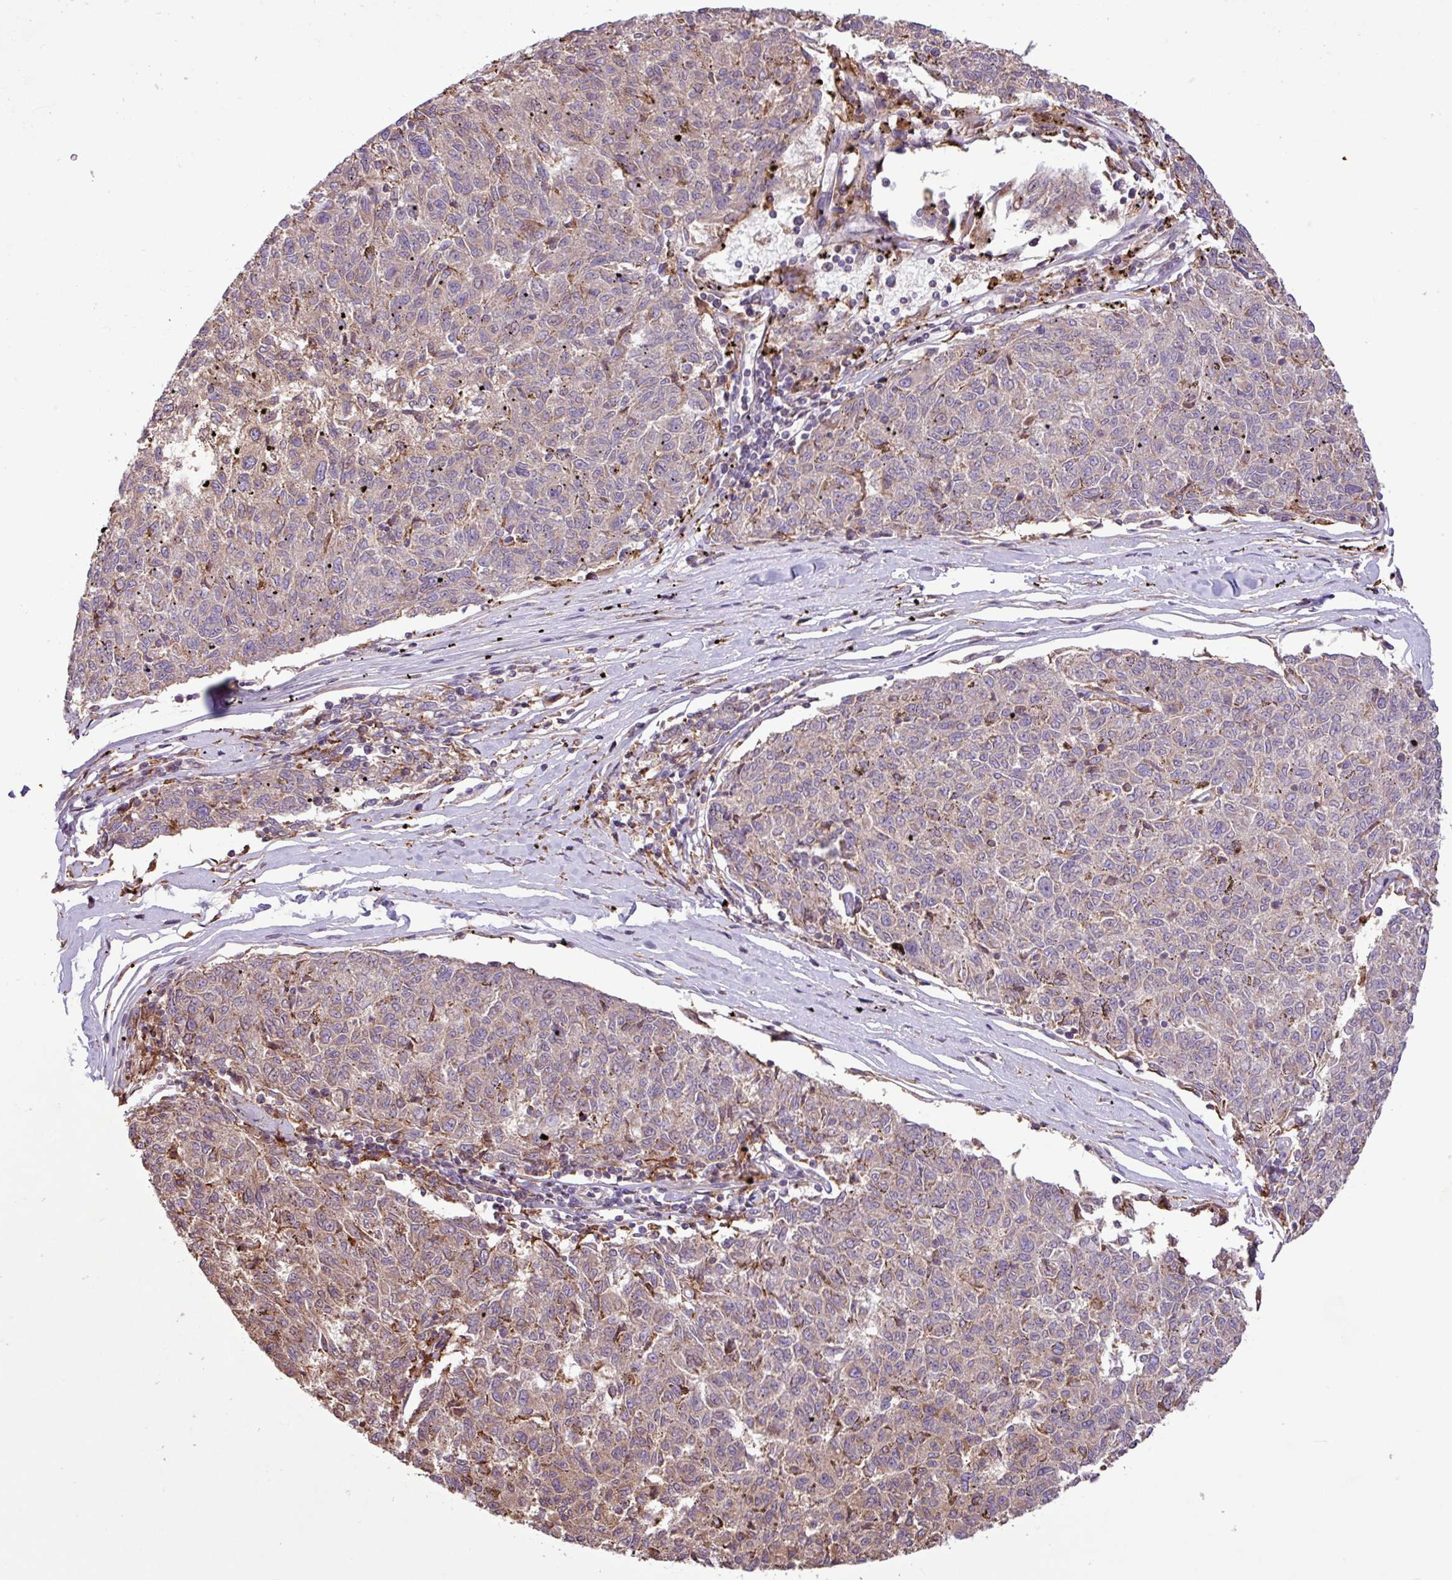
{"staining": {"intensity": "weak", "quantity": "<25%", "location": "cytoplasmic/membranous"}, "tissue": "melanoma", "cell_type": "Tumor cells", "image_type": "cancer", "snomed": [{"axis": "morphology", "description": "Malignant melanoma, NOS"}, {"axis": "topography", "description": "Skin"}], "caption": "This photomicrograph is of melanoma stained with immunohistochemistry to label a protein in brown with the nuclei are counter-stained blue. There is no staining in tumor cells.", "gene": "ARHGEF25", "patient": {"sex": "female", "age": 72}}